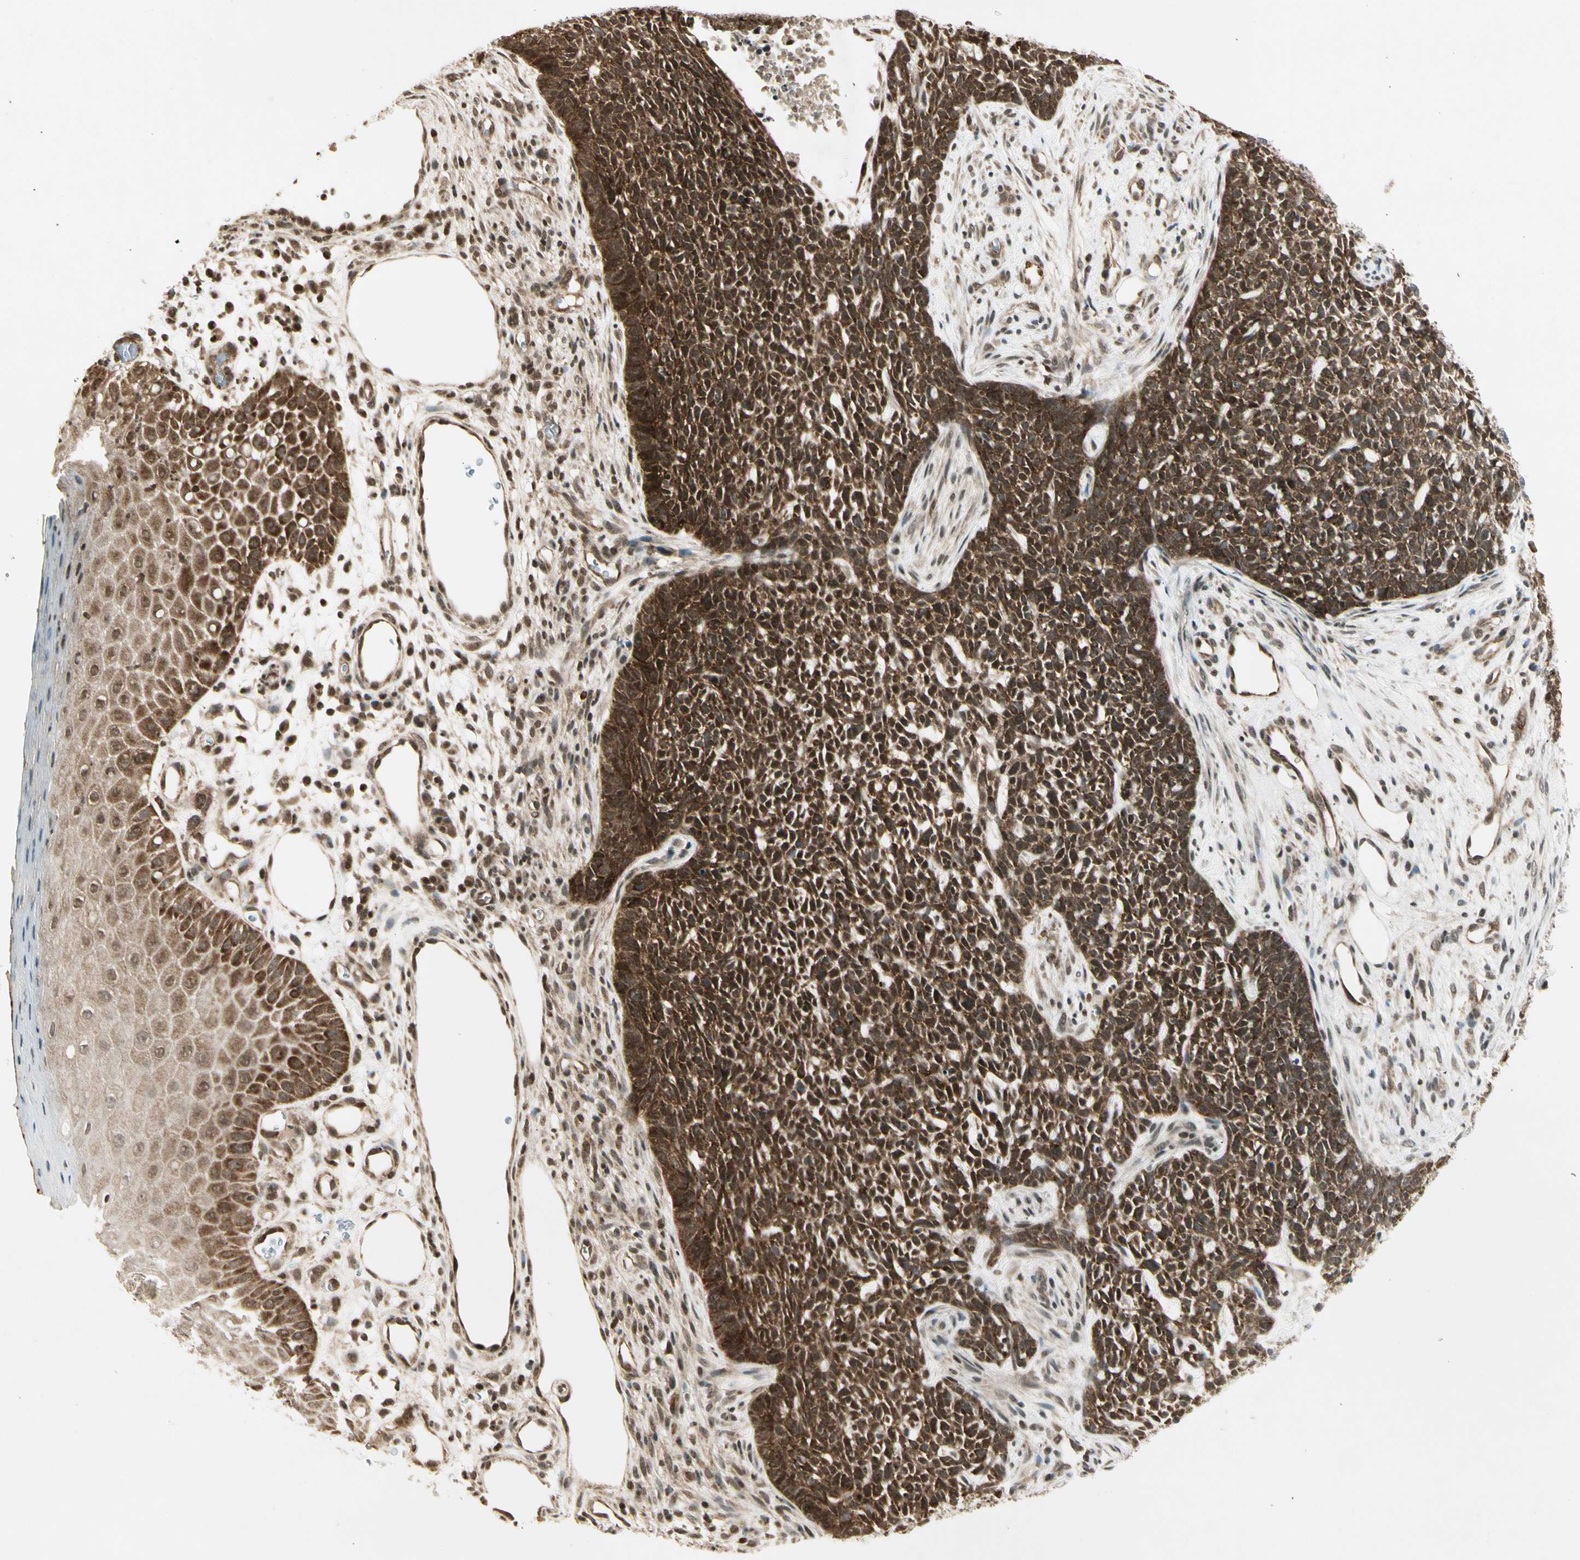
{"staining": {"intensity": "strong", "quantity": ">75%", "location": "cytoplasmic/membranous"}, "tissue": "skin cancer", "cell_type": "Tumor cells", "image_type": "cancer", "snomed": [{"axis": "morphology", "description": "Basal cell carcinoma"}, {"axis": "topography", "description": "Skin"}], "caption": "Protein analysis of skin cancer tissue reveals strong cytoplasmic/membranous positivity in about >75% of tumor cells.", "gene": "SMN2", "patient": {"sex": "female", "age": 84}}